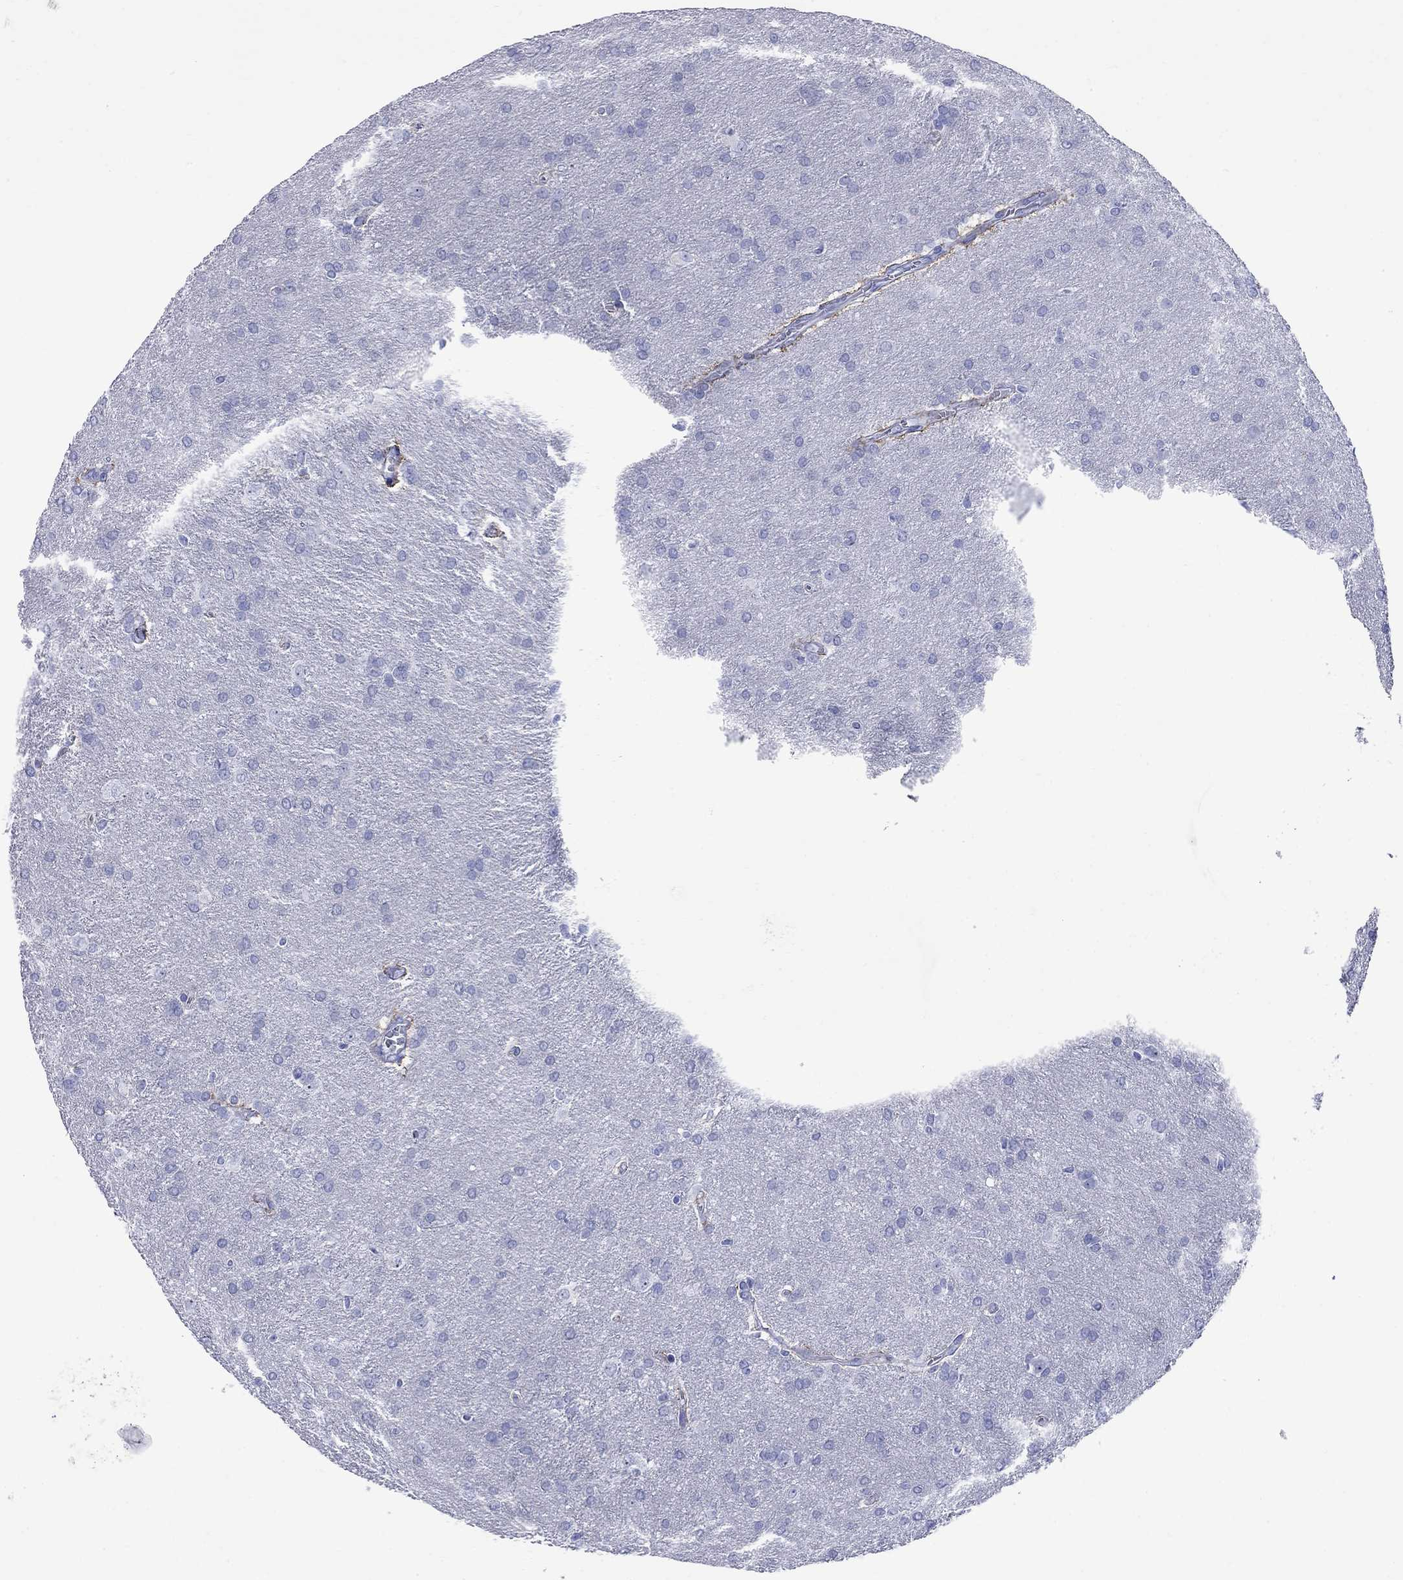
{"staining": {"intensity": "negative", "quantity": "none", "location": "none"}, "tissue": "glioma", "cell_type": "Tumor cells", "image_type": "cancer", "snomed": [{"axis": "morphology", "description": "Glioma, malignant, Low grade"}, {"axis": "topography", "description": "Brain"}], "caption": "The micrograph shows no significant expression in tumor cells of glioma.", "gene": "TACC3", "patient": {"sex": "female", "age": 32}}